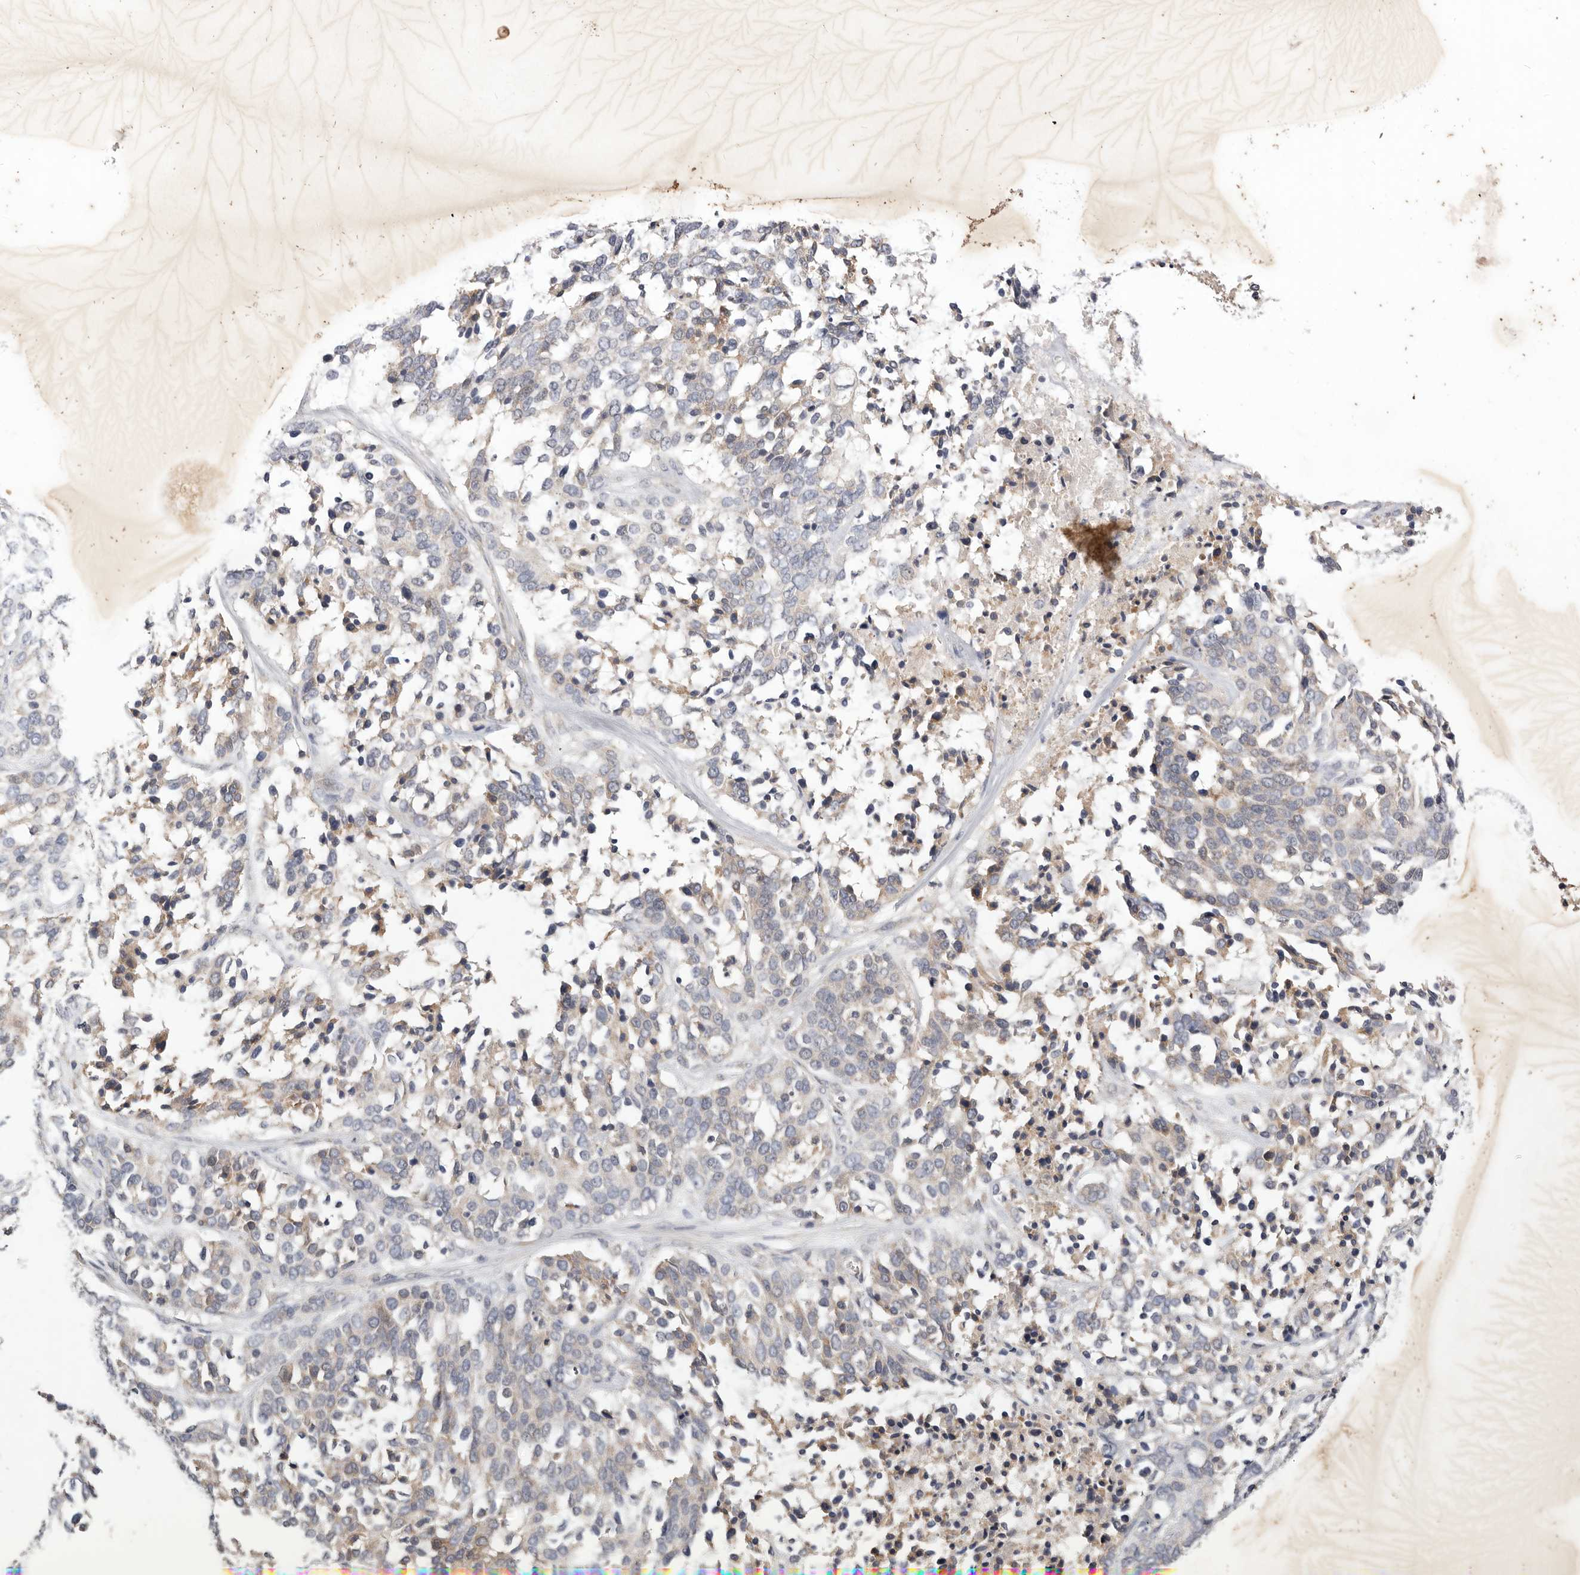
{"staining": {"intensity": "weak", "quantity": "25%-75%", "location": "cytoplasmic/membranous"}, "tissue": "ovarian cancer", "cell_type": "Tumor cells", "image_type": "cancer", "snomed": [{"axis": "morphology", "description": "Cystadenocarcinoma, serous, NOS"}, {"axis": "topography", "description": "Ovary"}], "caption": "Ovarian cancer stained with immunohistochemistry (IHC) displays weak cytoplasmic/membranous staining in approximately 25%-75% of tumor cells.", "gene": "WDR77", "patient": {"sex": "female", "age": 44}}